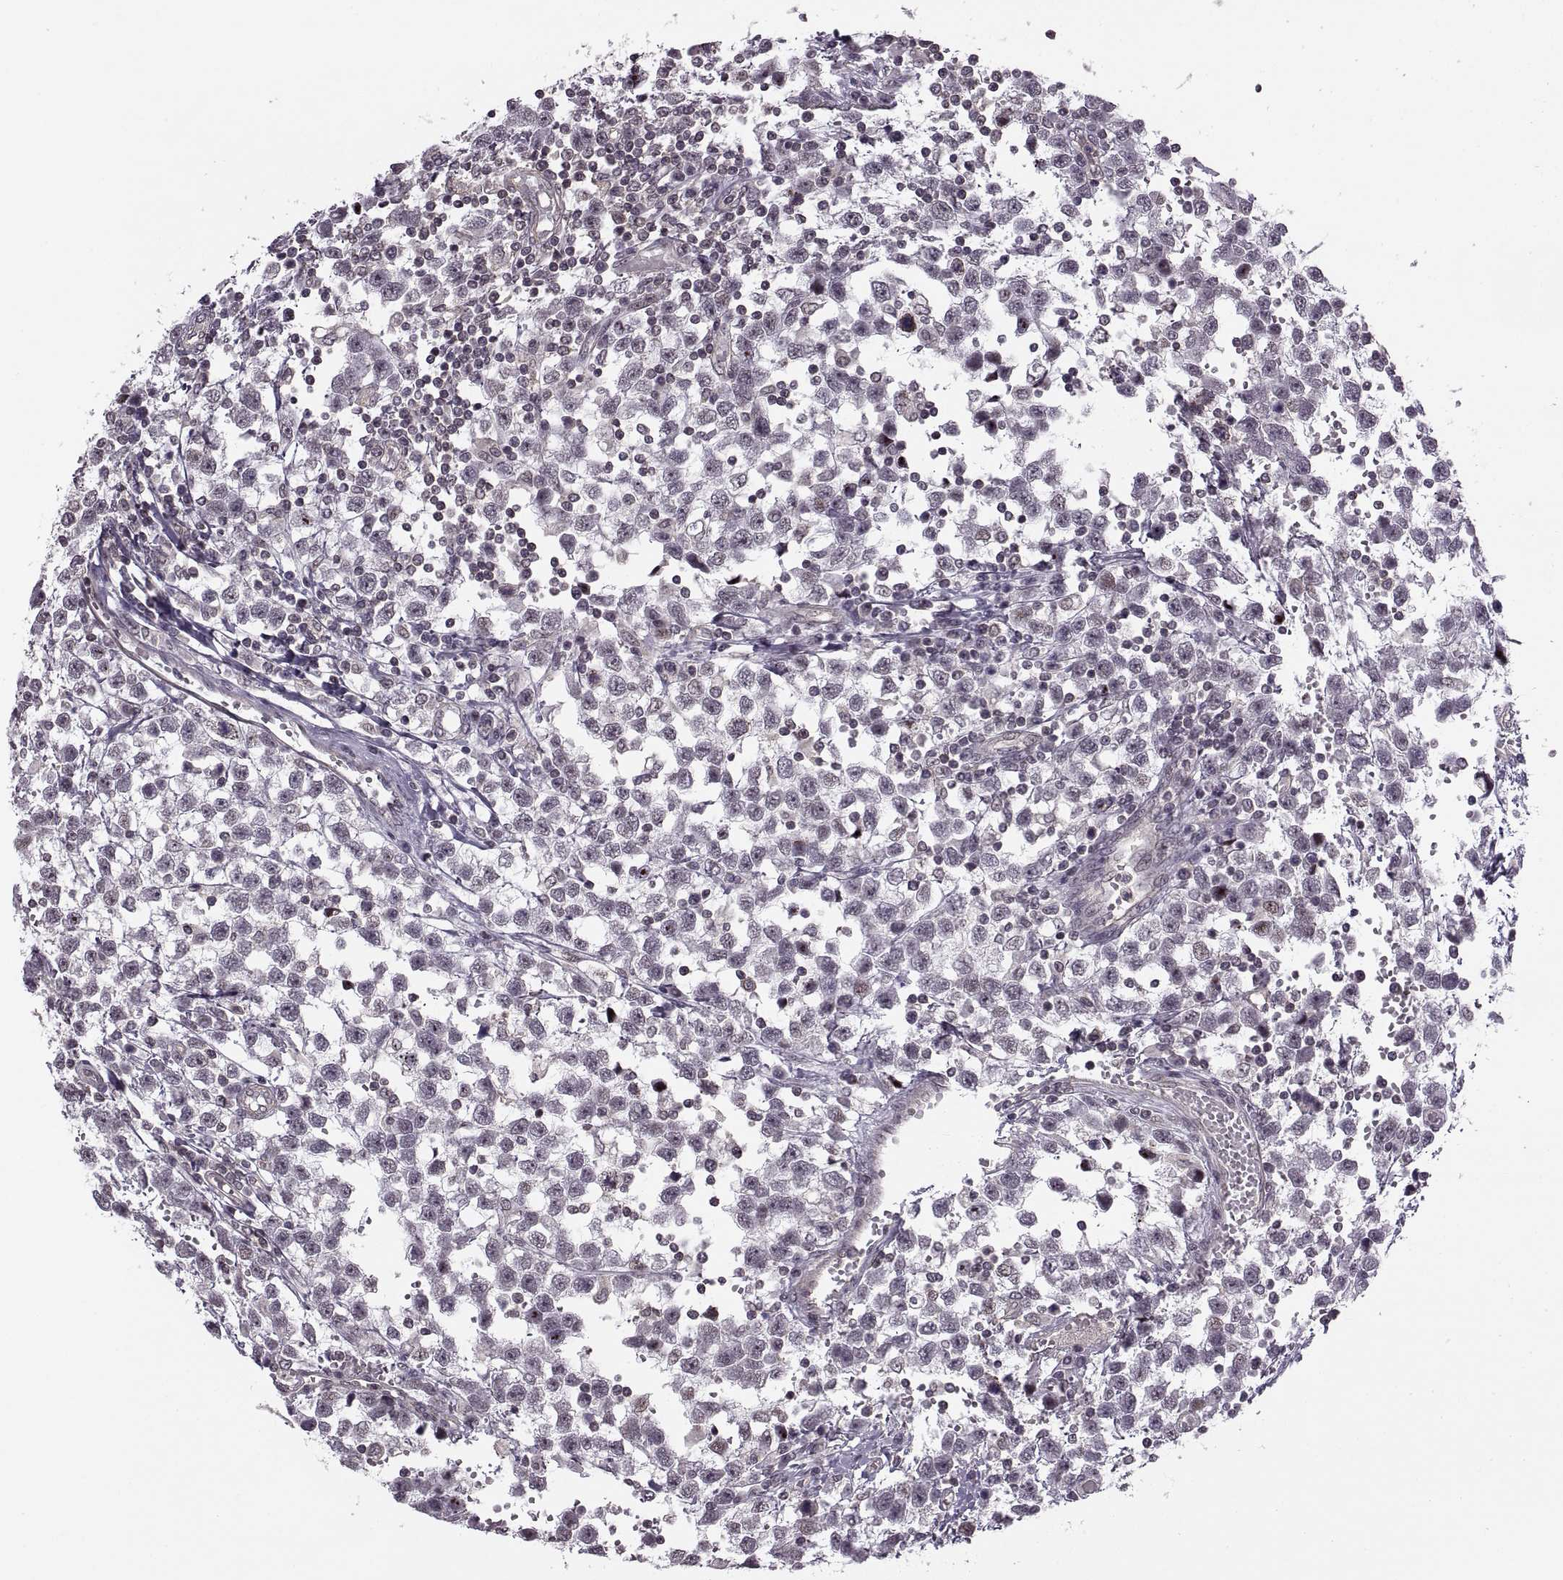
{"staining": {"intensity": "negative", "quantity": "none", "location": "none"}, "tissue": "testis cancer", "cell_type": "Tumor cells", "image_type": "cancer", "snomed": [{"axis": "morphology", "description": "Seminoma, NOS"}, {"axis": "topography", "description": "Testis"}], "caption": "IHC image of human seminoma (testis) stained for a protein (brown), which shows no positivity in tumor cells. (Stains: DAB immunohistochemistry with hematoxylin counter stain, Microscopy: brightfield microscopy at high magnification).", "gene": "LUZP2", "patient": {"sex": "male", "age": 34}}